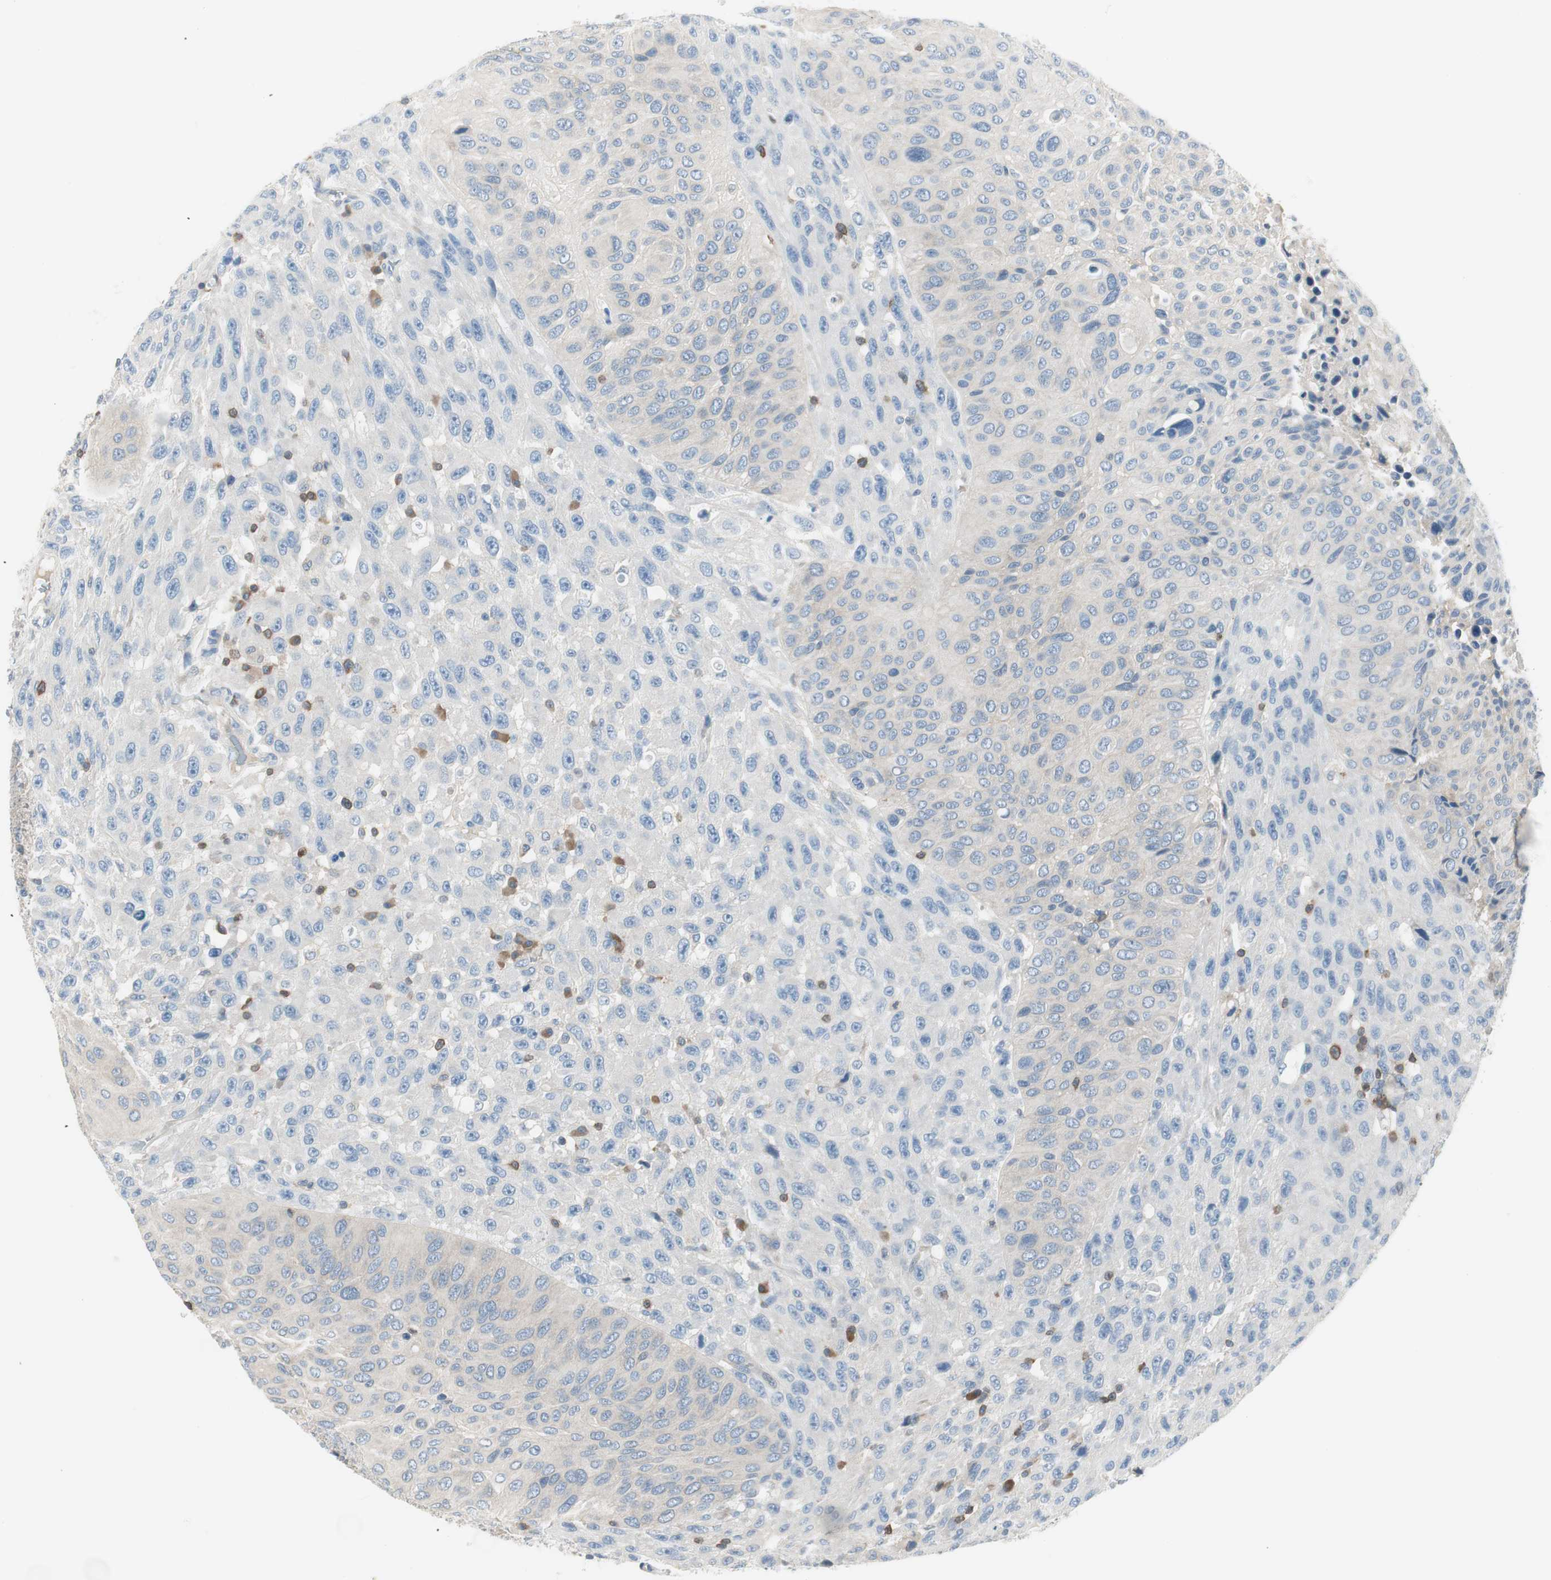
{"staining": {"intensity": "weak", "quantity": "<25%", "location": "cytoplasmic/membranous"}, "tissue": "urothelial cancer", "cell_type": "Tumor cells", "image_type": "cancer", "snomed": [{"axis": "morphology", "description": "Urothelial carcinoma, High grade"}, {"axis": "topography", "description": "Urinary bladder"}], "caption": "IHC photomicrograph of neoplastic tissue: urothelial cancer stained with DAB (3,3'-diaminobenzidine) displays no significant protein staining in tumor cells. (Immunohistochemistry (ihc), brightfield microscopy, high magnification).", "gene": "SLC9A3R1", "patient": {"sex": "male", "age": 66}}